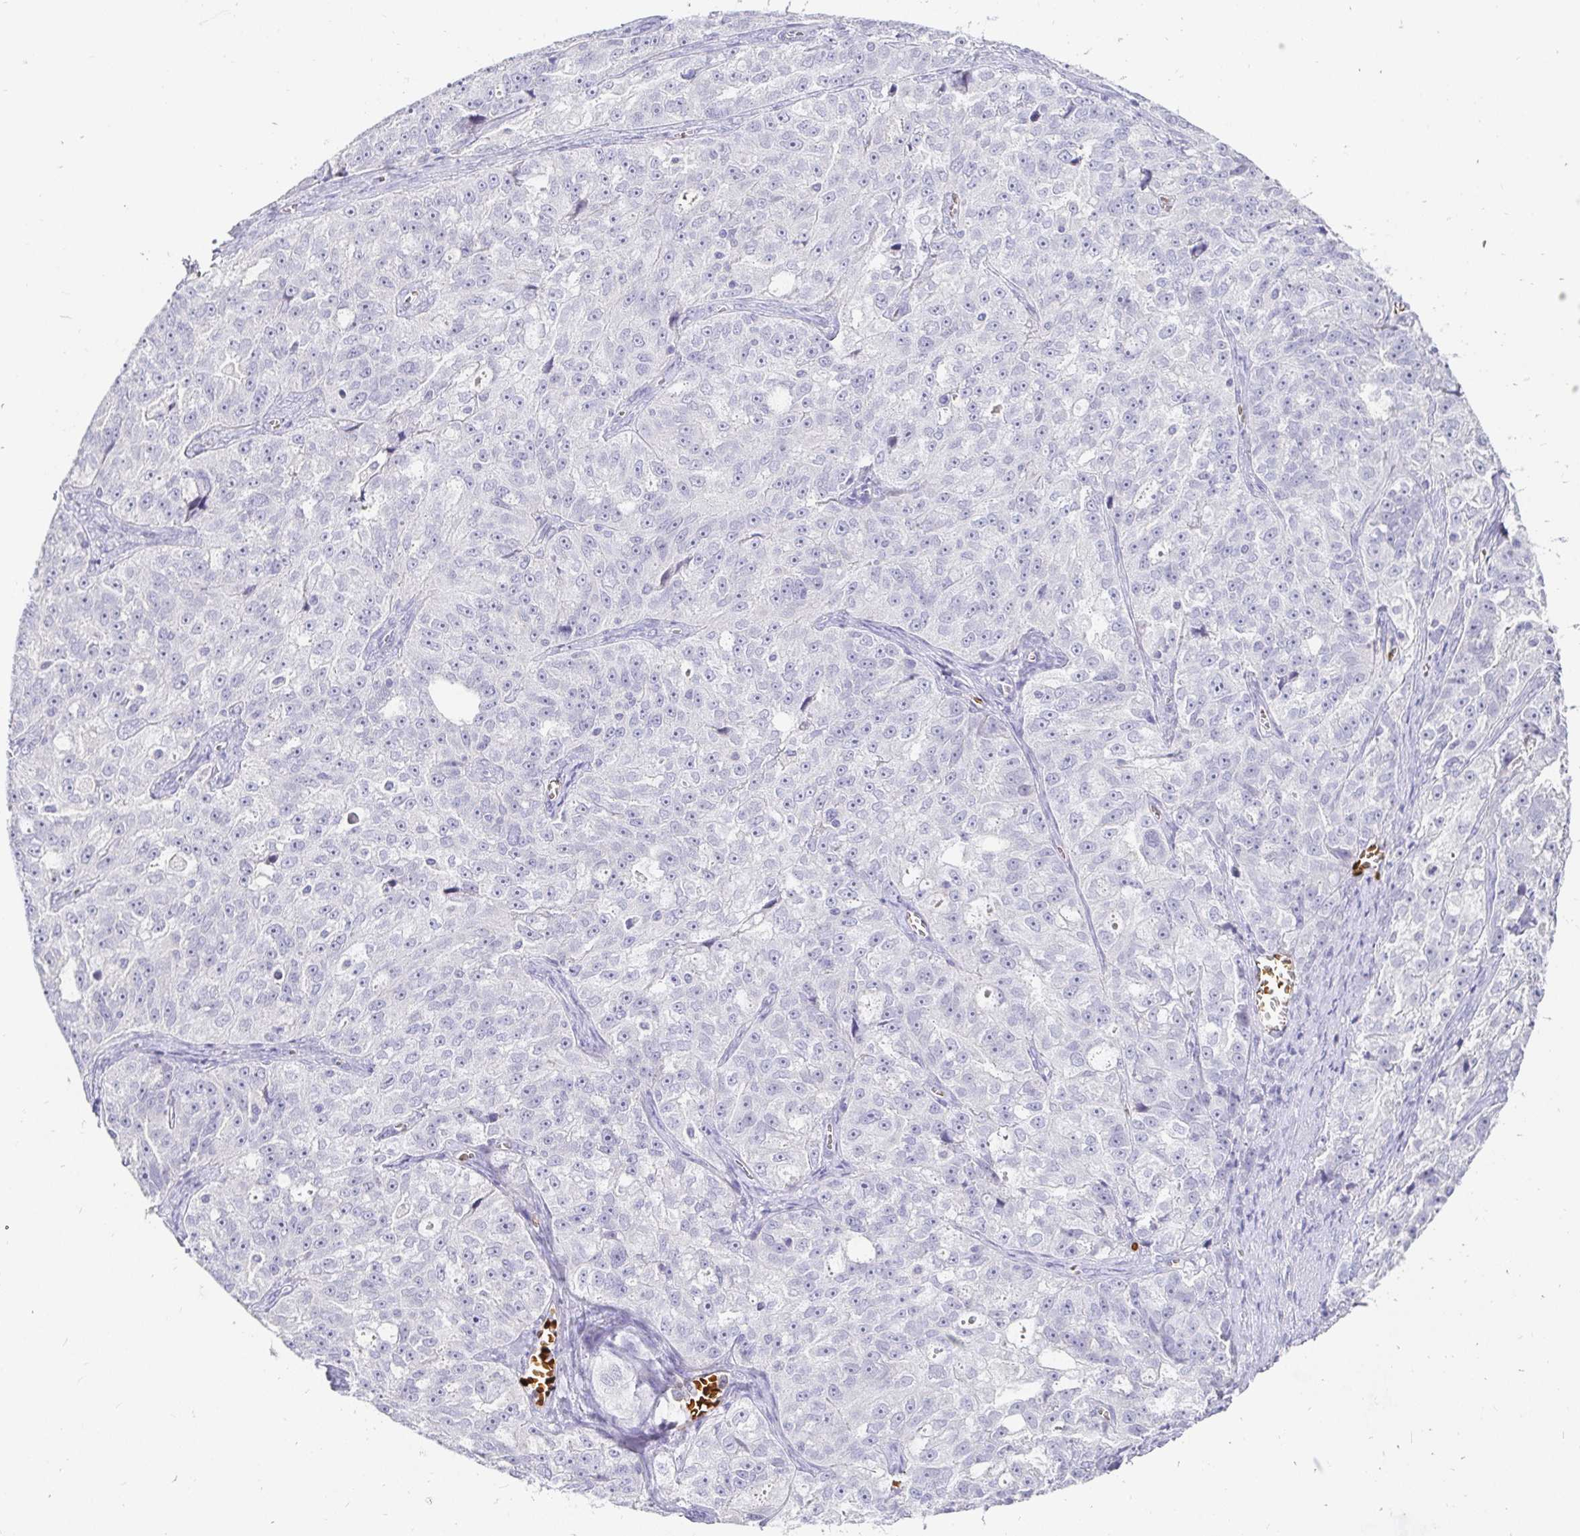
{"staining": {"intensity": "negative", "quantity": "none", "location": "none"}, "tissue": "ovarian cancer", "cell_type": "Tumor cells", "image_type": "cancer", "snomed": [{"axis": "morphology", "description": "Cystadenocarcinoma, serous, NOS"}, {"axis": "topography", "description": "Ovary"}], "caption": "The IHC micrograph has no significant staining in tumor cells of ovarian cancer tissue. The staining was performed using DAB to visualize the protein expression in brown, while the nuclei were stained in blue with hematoxylin (Magnification: 20x).", "gene": "FGF21", "patient": {"sex": "female", "age": 51}}